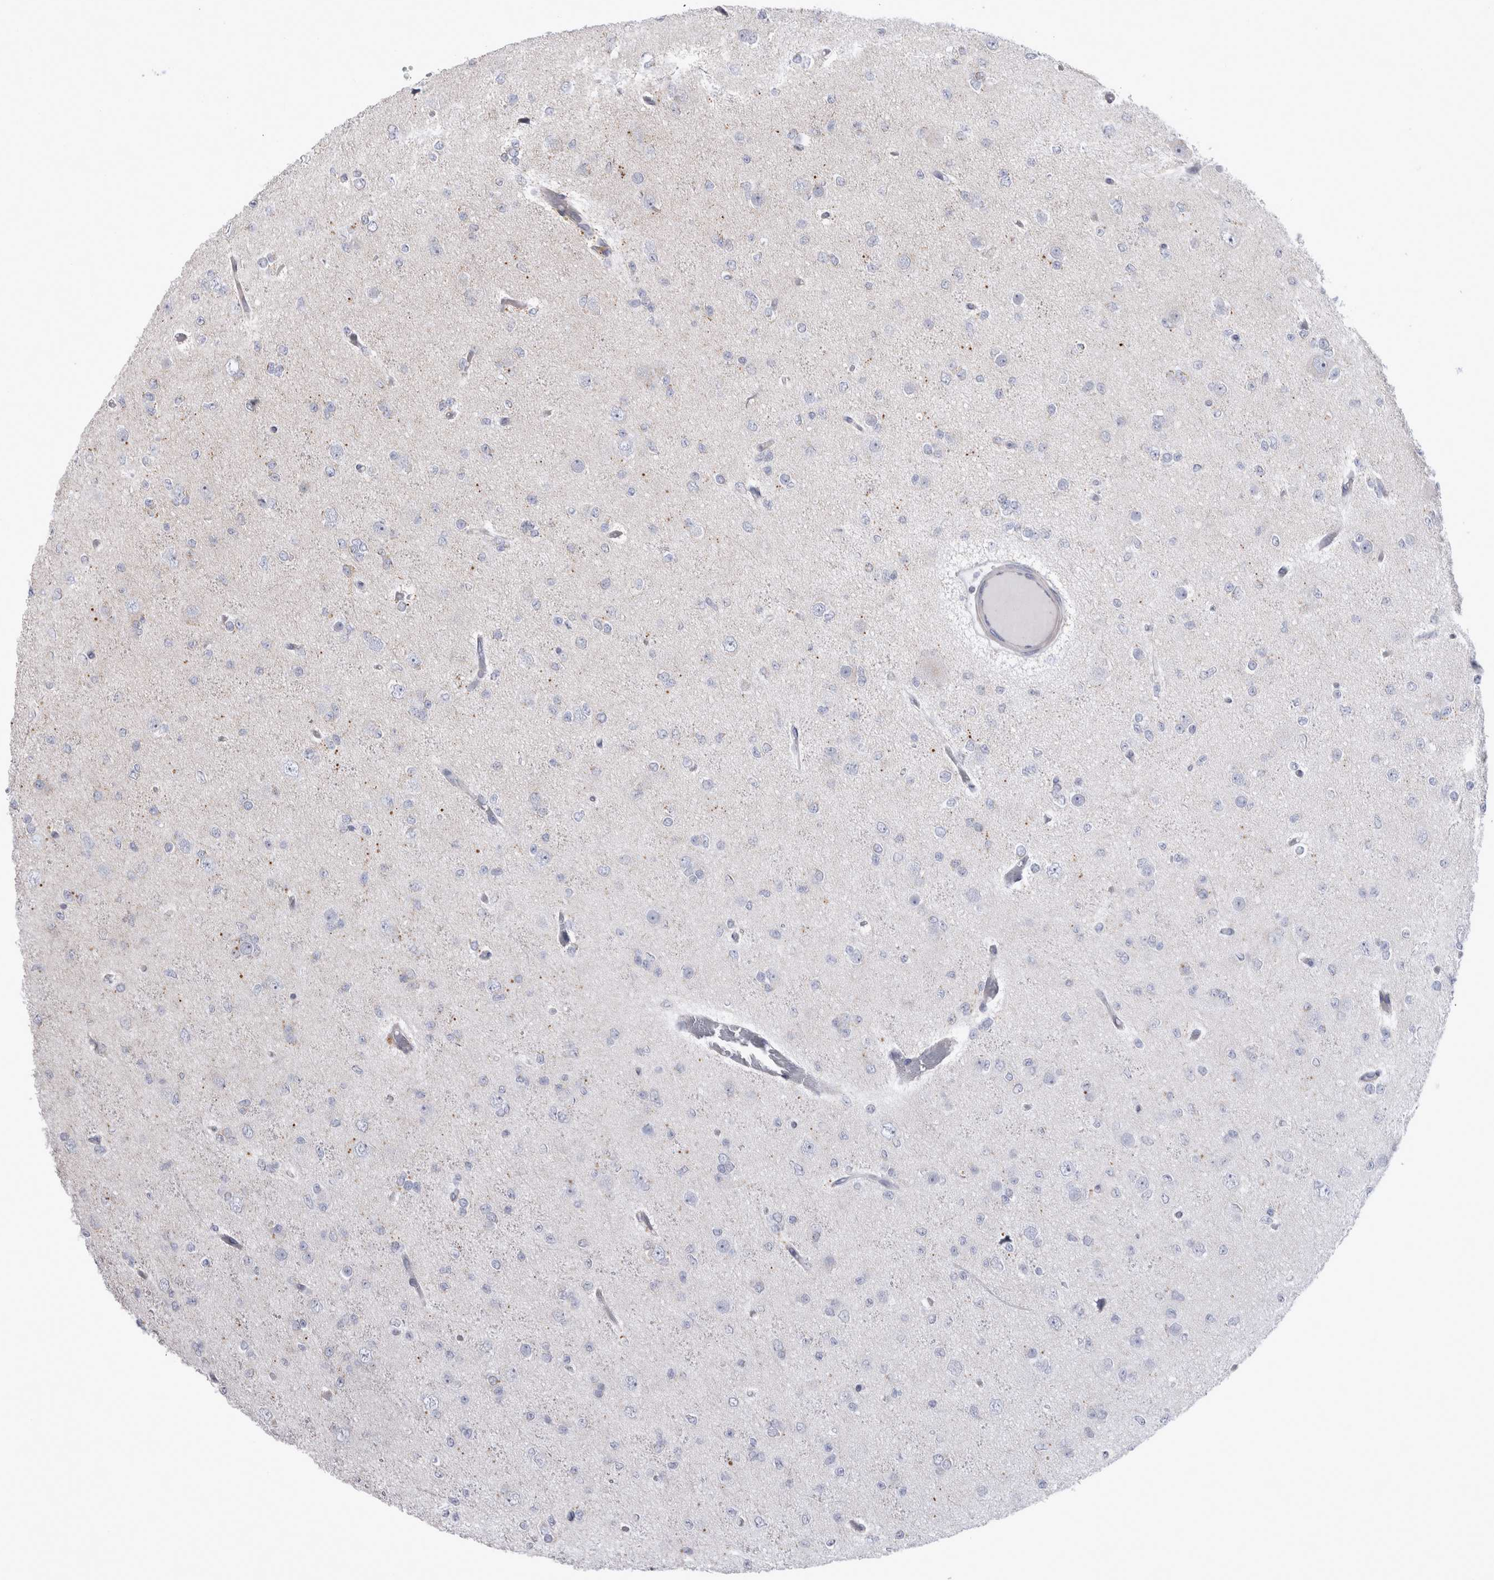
{"staining": {"intensity": "negative", "quantity": "none", "location": "none"}, "tissue": "glioma", "cell_type": "Tumor cells", "image_type": "cancer", "snomed": [{"axis": "morphology", "description": "Glioma, malignant, Low grade"}, {"axis": "topography", "description": "Brain"}], "caption": "Photomicrograph shows no protein expression in tumor cells of malignant low-grade glioma tissue. (Brightfield microscopy of DAB (3,3'-diaminobenzidine) immunohistochemistry at high magnification).", "gene": "TSPOAP1", "patient": {"sex": "female", "age": 22}}